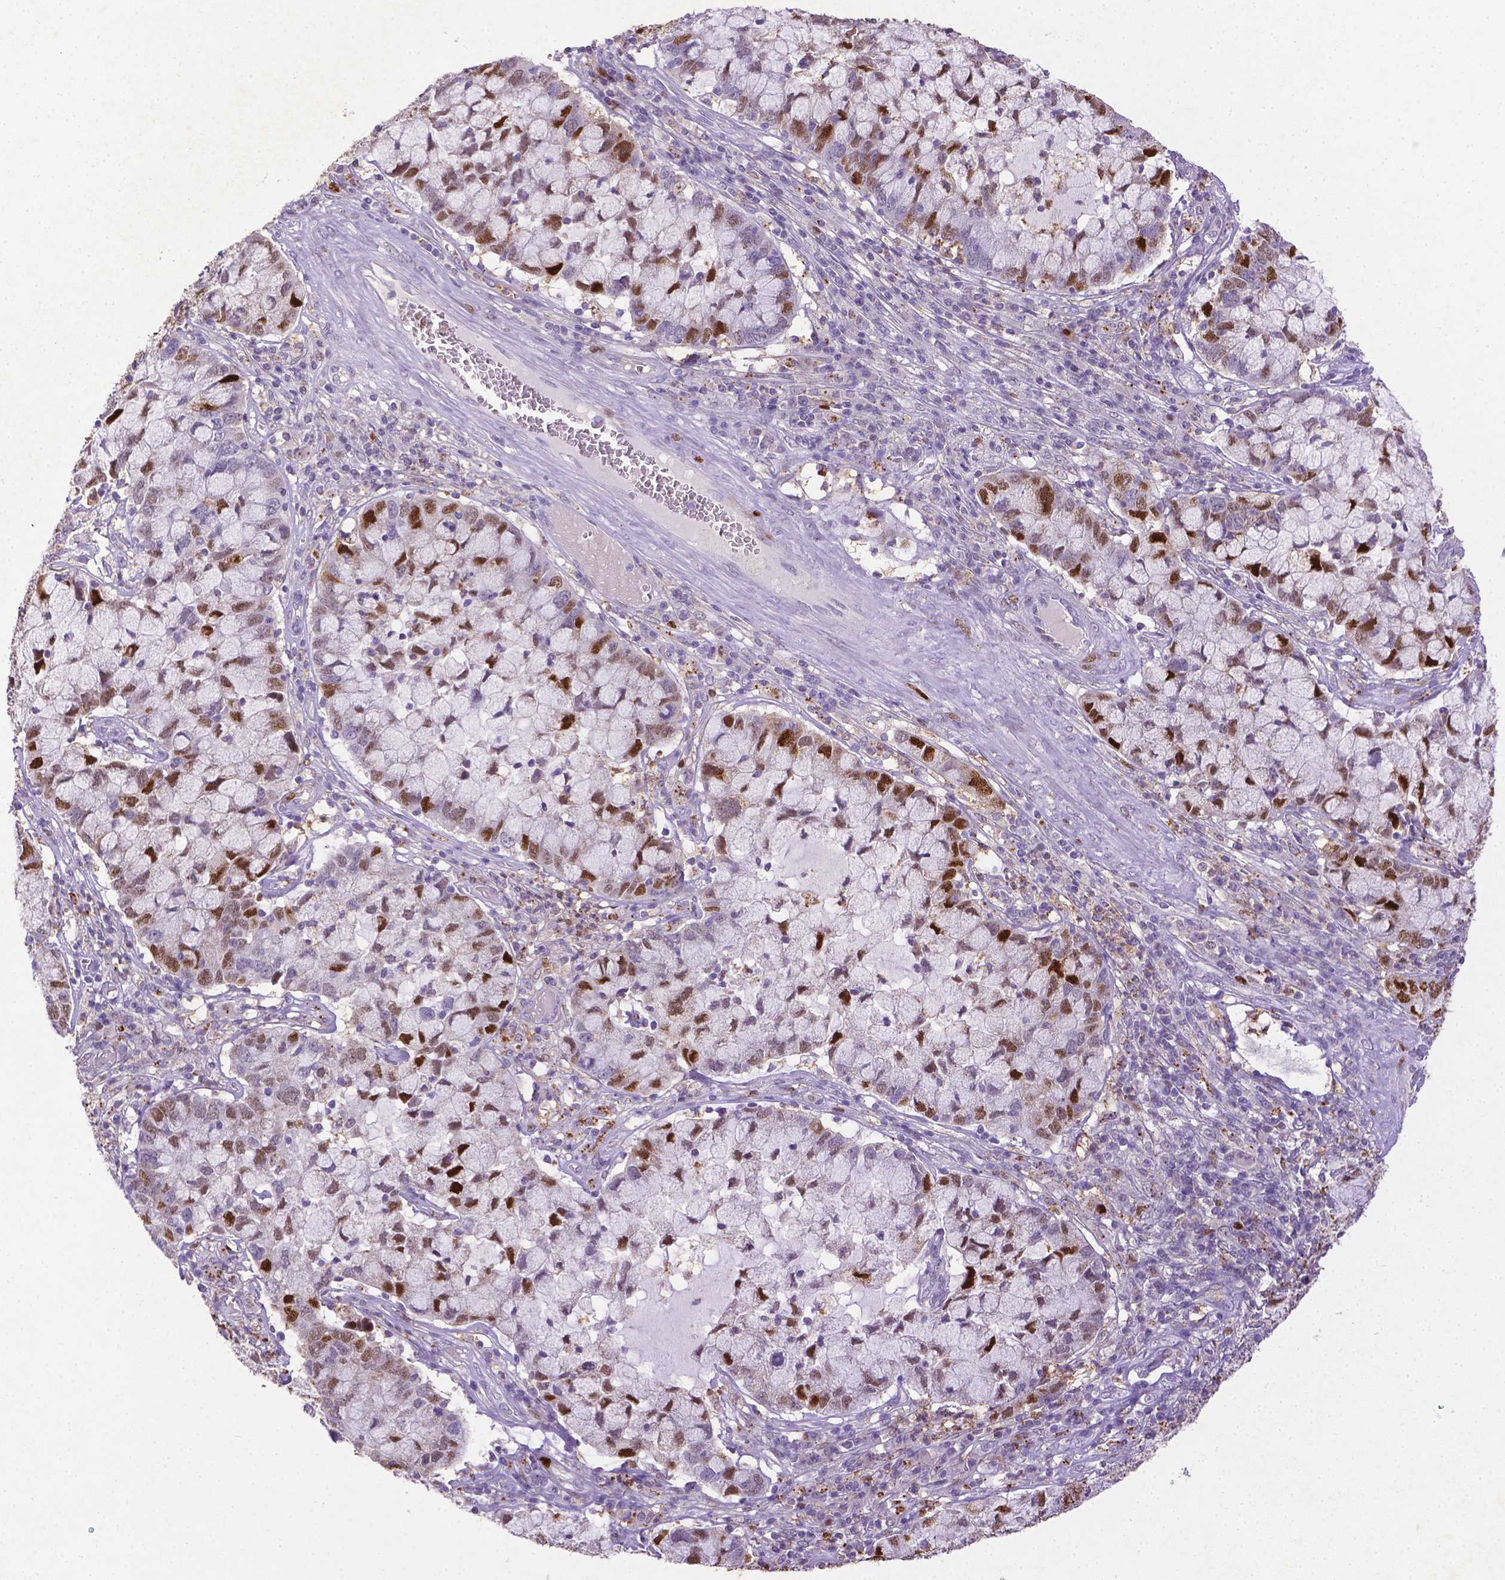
{"staining": {"intensity": "strong", "quantity": "25%-75%", "location": "nuclear"}, "tissue": "cervical cancer", "cell_type": "Tumor cells", "image_type": "cancer", "snomed": [{"axis": "morphology", "description": "Adenocarcinoma, NOS"}, {"axis": "topography", "description": "Cervix"}], "caption": "Immunohistochemical staining of human cervical cancer shows high levels of strong nuclear protein staining in about 25%-75% of tumor cells.", "gene": "CDKN1A", "patient": {"sex": "female", "age": 40}}